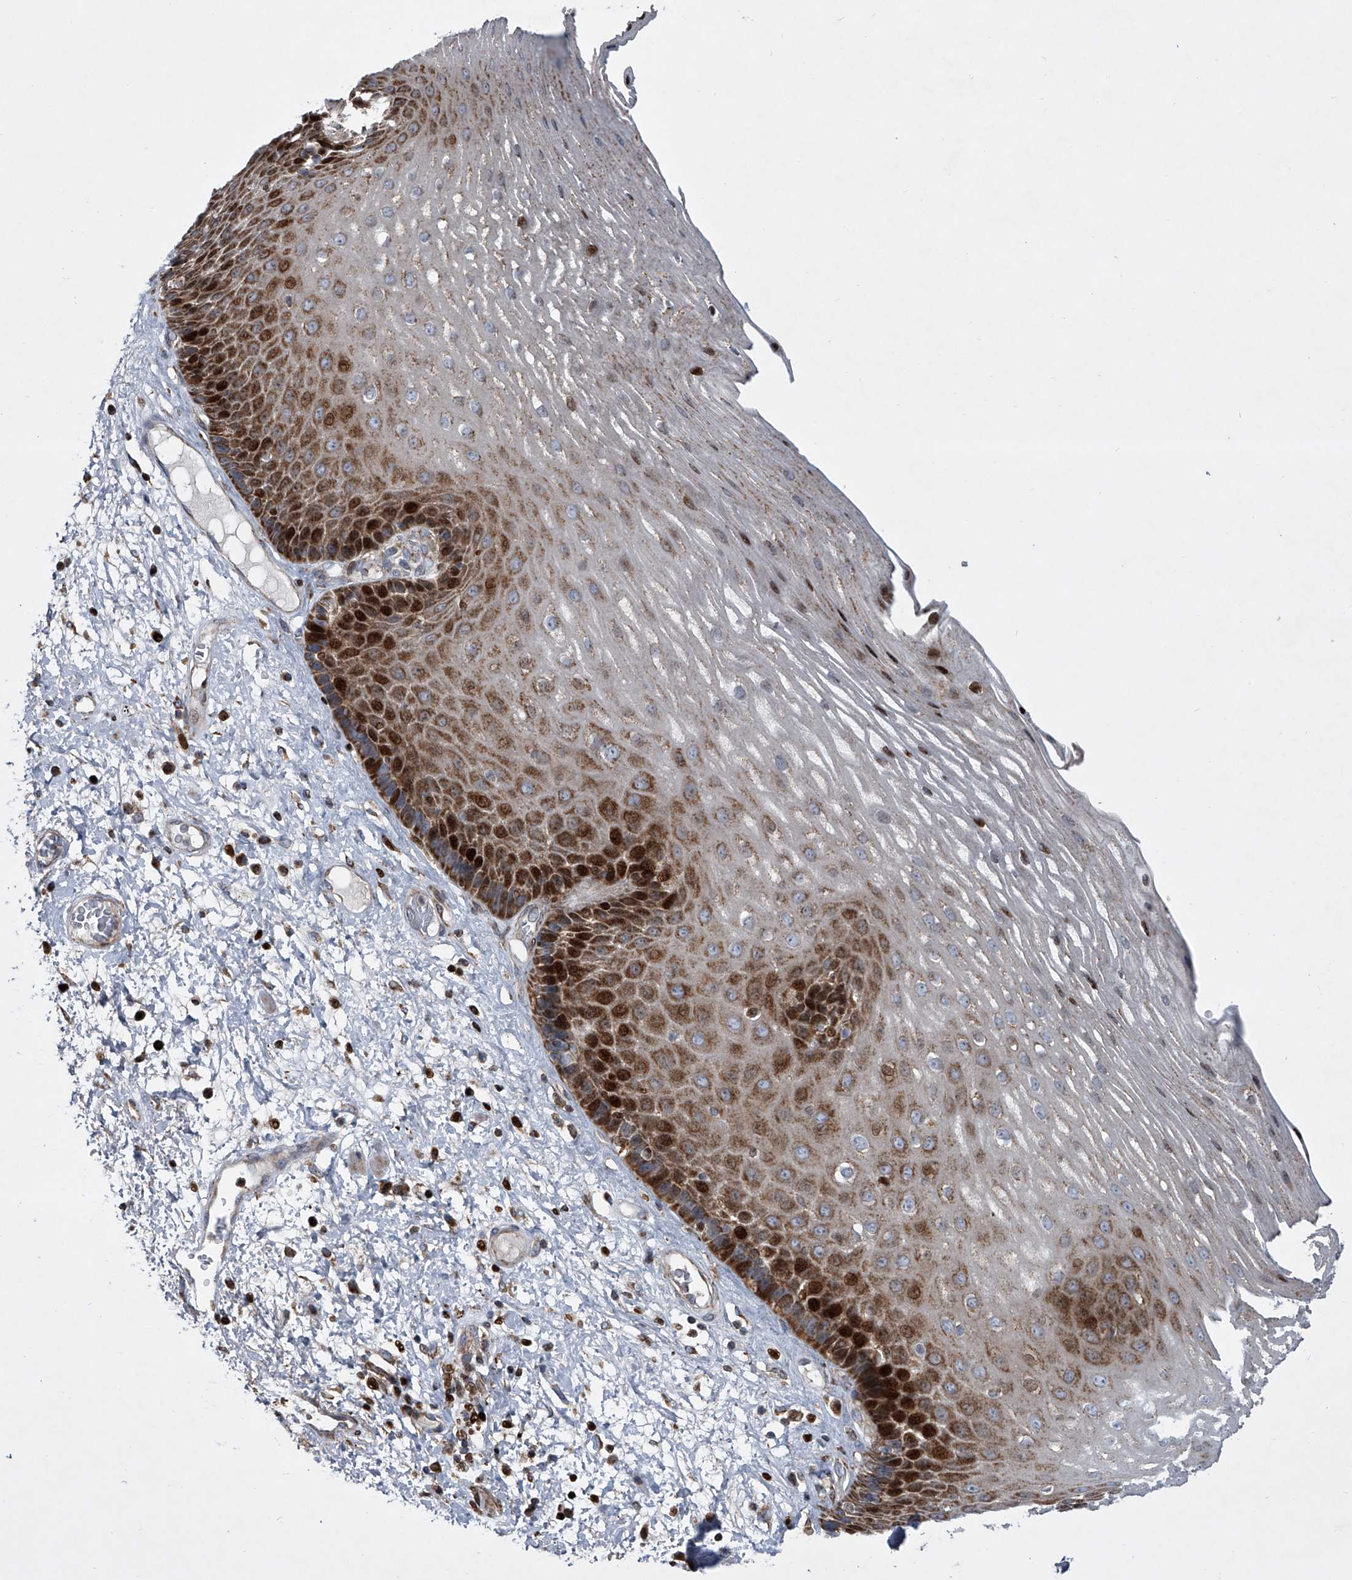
{"staining": {"intensity": "strong", "quantity": "25%-75%", "location": "cytoplasmic/membranous,nuclear"}, "tissue": "esophagus", "cell_type": "Squamous epithelial cells", "image_type": "normal", "snomed": [{"axis": "morphology", "description": "Normal tissue, NOS"}, {"axis": "morphology", "description": "Adenocarcinoma, NOS"}, {"axis": "topography", "description": "Esophagus"}], "caption": "Brown immunohistochemical staining in normal human esophagus reveals strong cytoplasmic/membranous,nuclear staining in about 25%-75% of squamous epithelial cells.", "gene": "STRADA", "patient": {"sex": "male", "age": 62}}